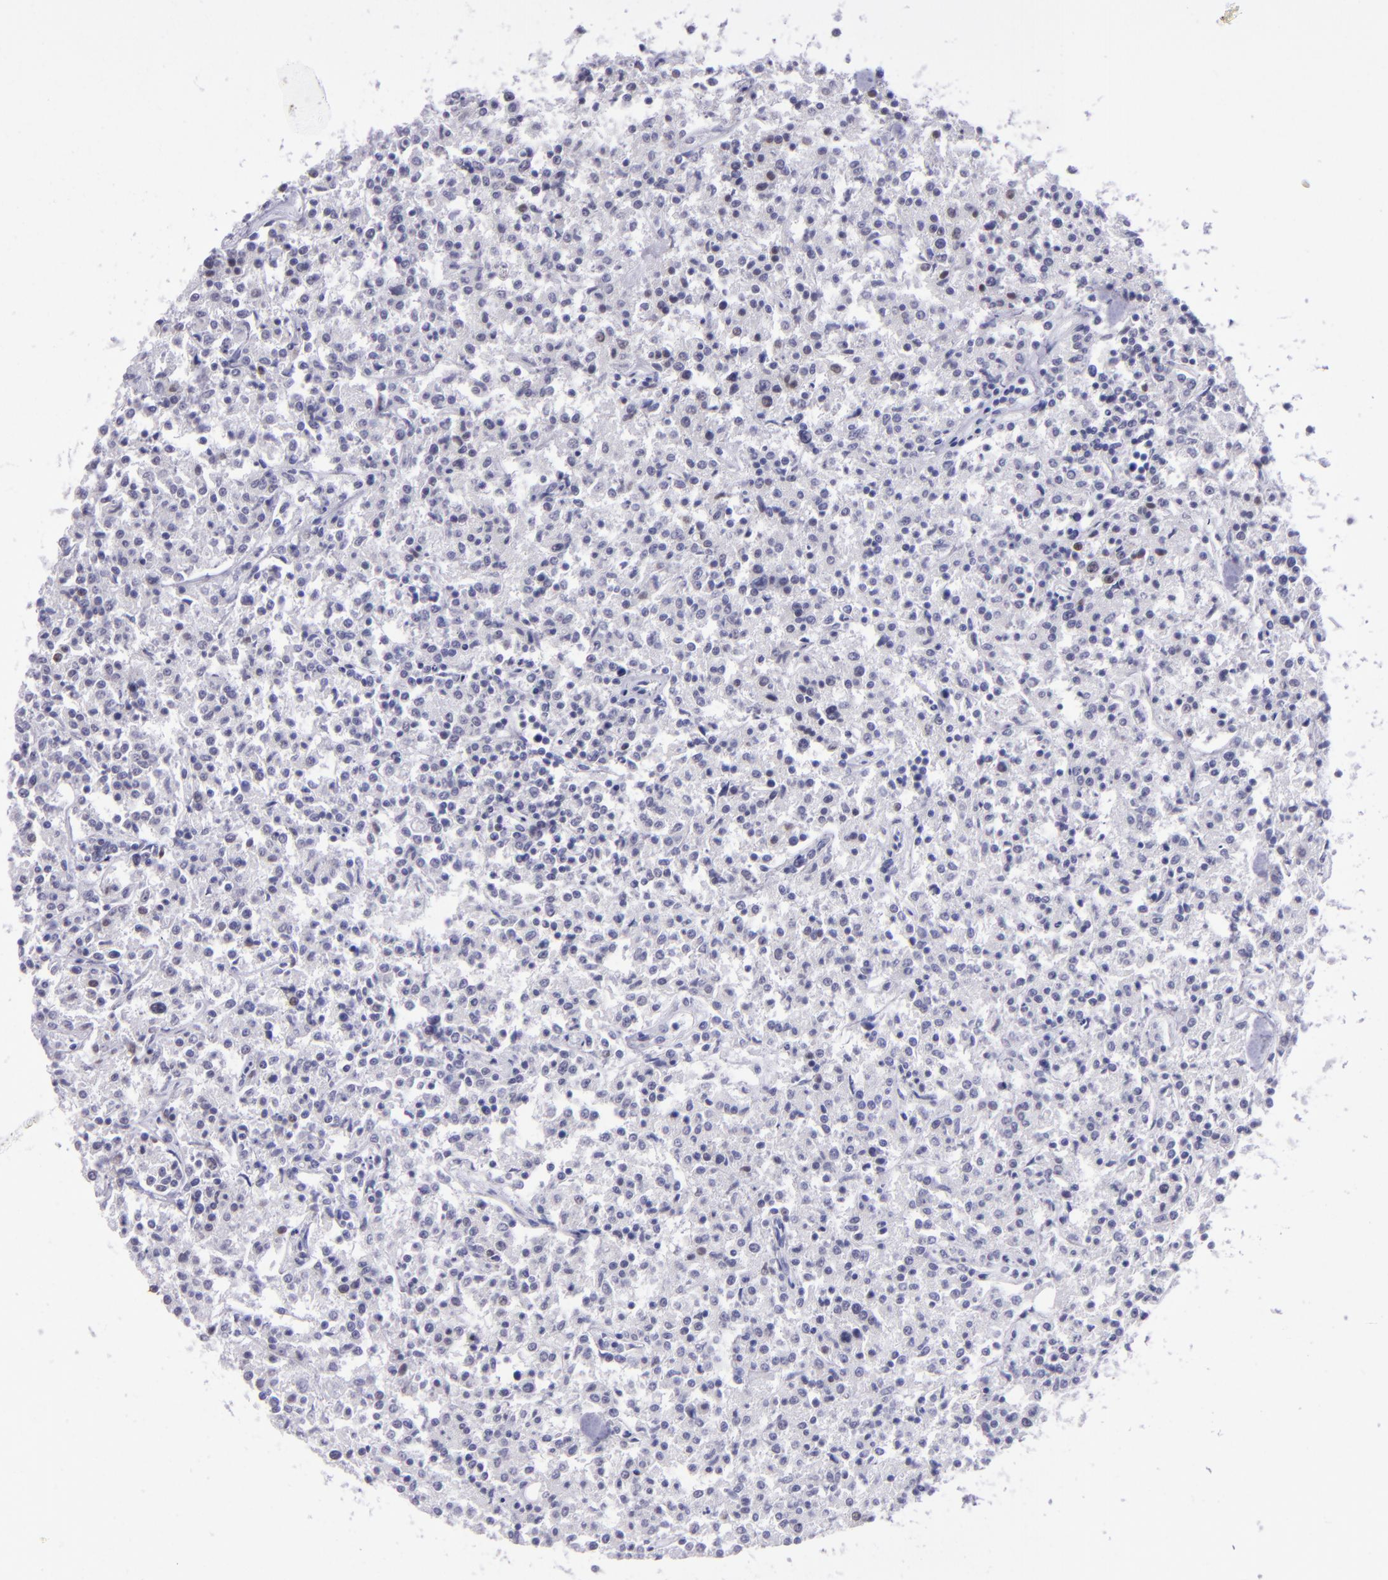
{"staining": {"intensity": "negative", "quantity": "none", "location": "none"}, "tissue": "lymphoma", "cell_type": "Tumor cells", "image_type": "cancer", "snomed": [{"axis": "morphology", "description": "Malignant lymphoma, non-Hodgkin's type, Low grade"}, {"axis": "topography", "description": "Small intestine"}], "caption": "The immunohistochemistry (IHC) micrograph has no significant staining in tumor cells of low-grade malignant lymphoma, non-Hodgkin's type tissue.", "gene": "POU2F2", "patient": {"sex": "female", "age": 59}}